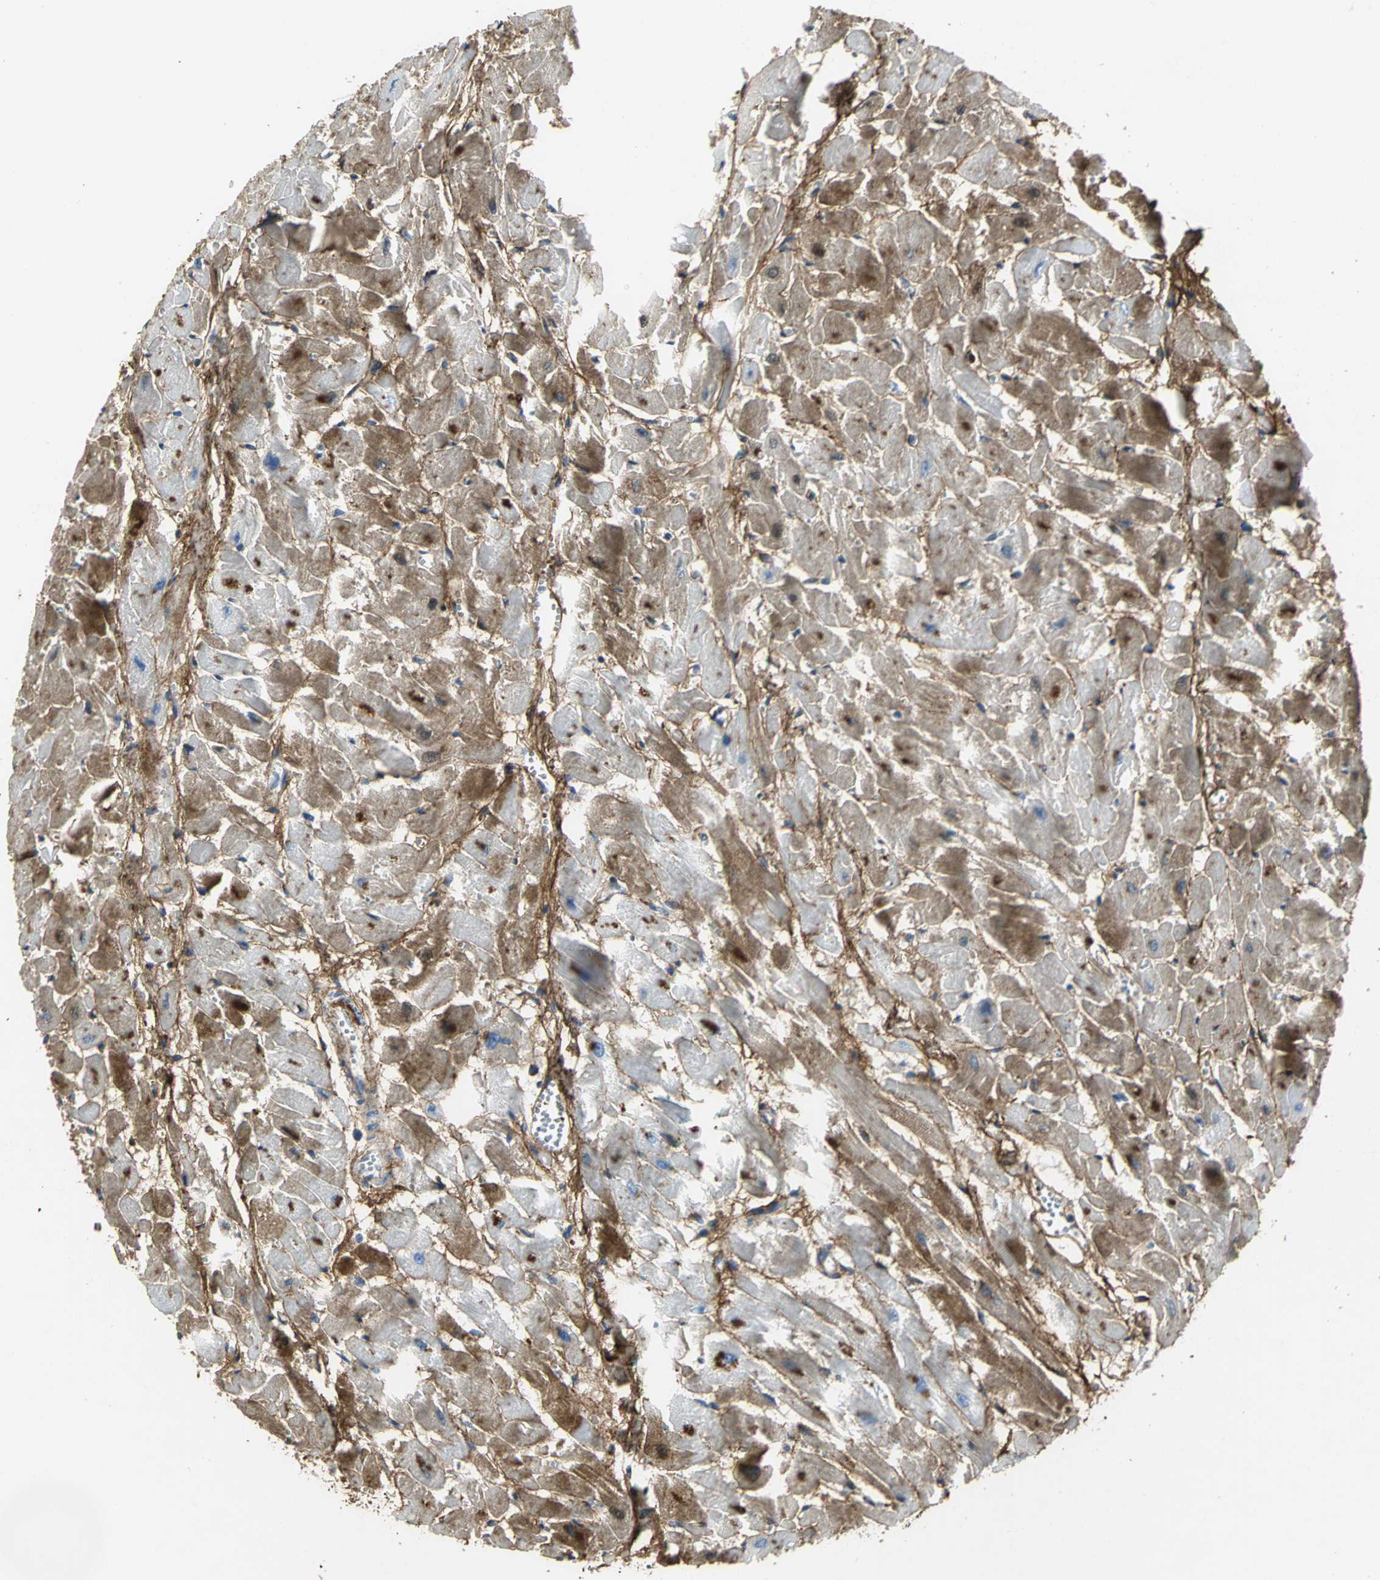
{"staining": {"intensity": "moderate", "quantity": ">75%", "location": "cytoplasmic/membranous"}, "tissue": "heart muscle", "cell_type": "Cardiomyocytes", "image_type": "normal", "snomed": [{"axis": "morphology", "description": "Normal tissue, NOS"}, {"axis": "topography", "description": "Heart"}], "caption": "The histopathology image demonstrates staining of unremarkable heart muscle, revealing moderate cytoplasmic/membranous protein staining (brown color) within cardiomyocytes. The staining is performed using DAB brown chromogen to label protein expression. The nuclei are counter-stained blue using hematoxylin.", "gene": "EFNB3", "patient": {"sex": "female", "age": 19}}